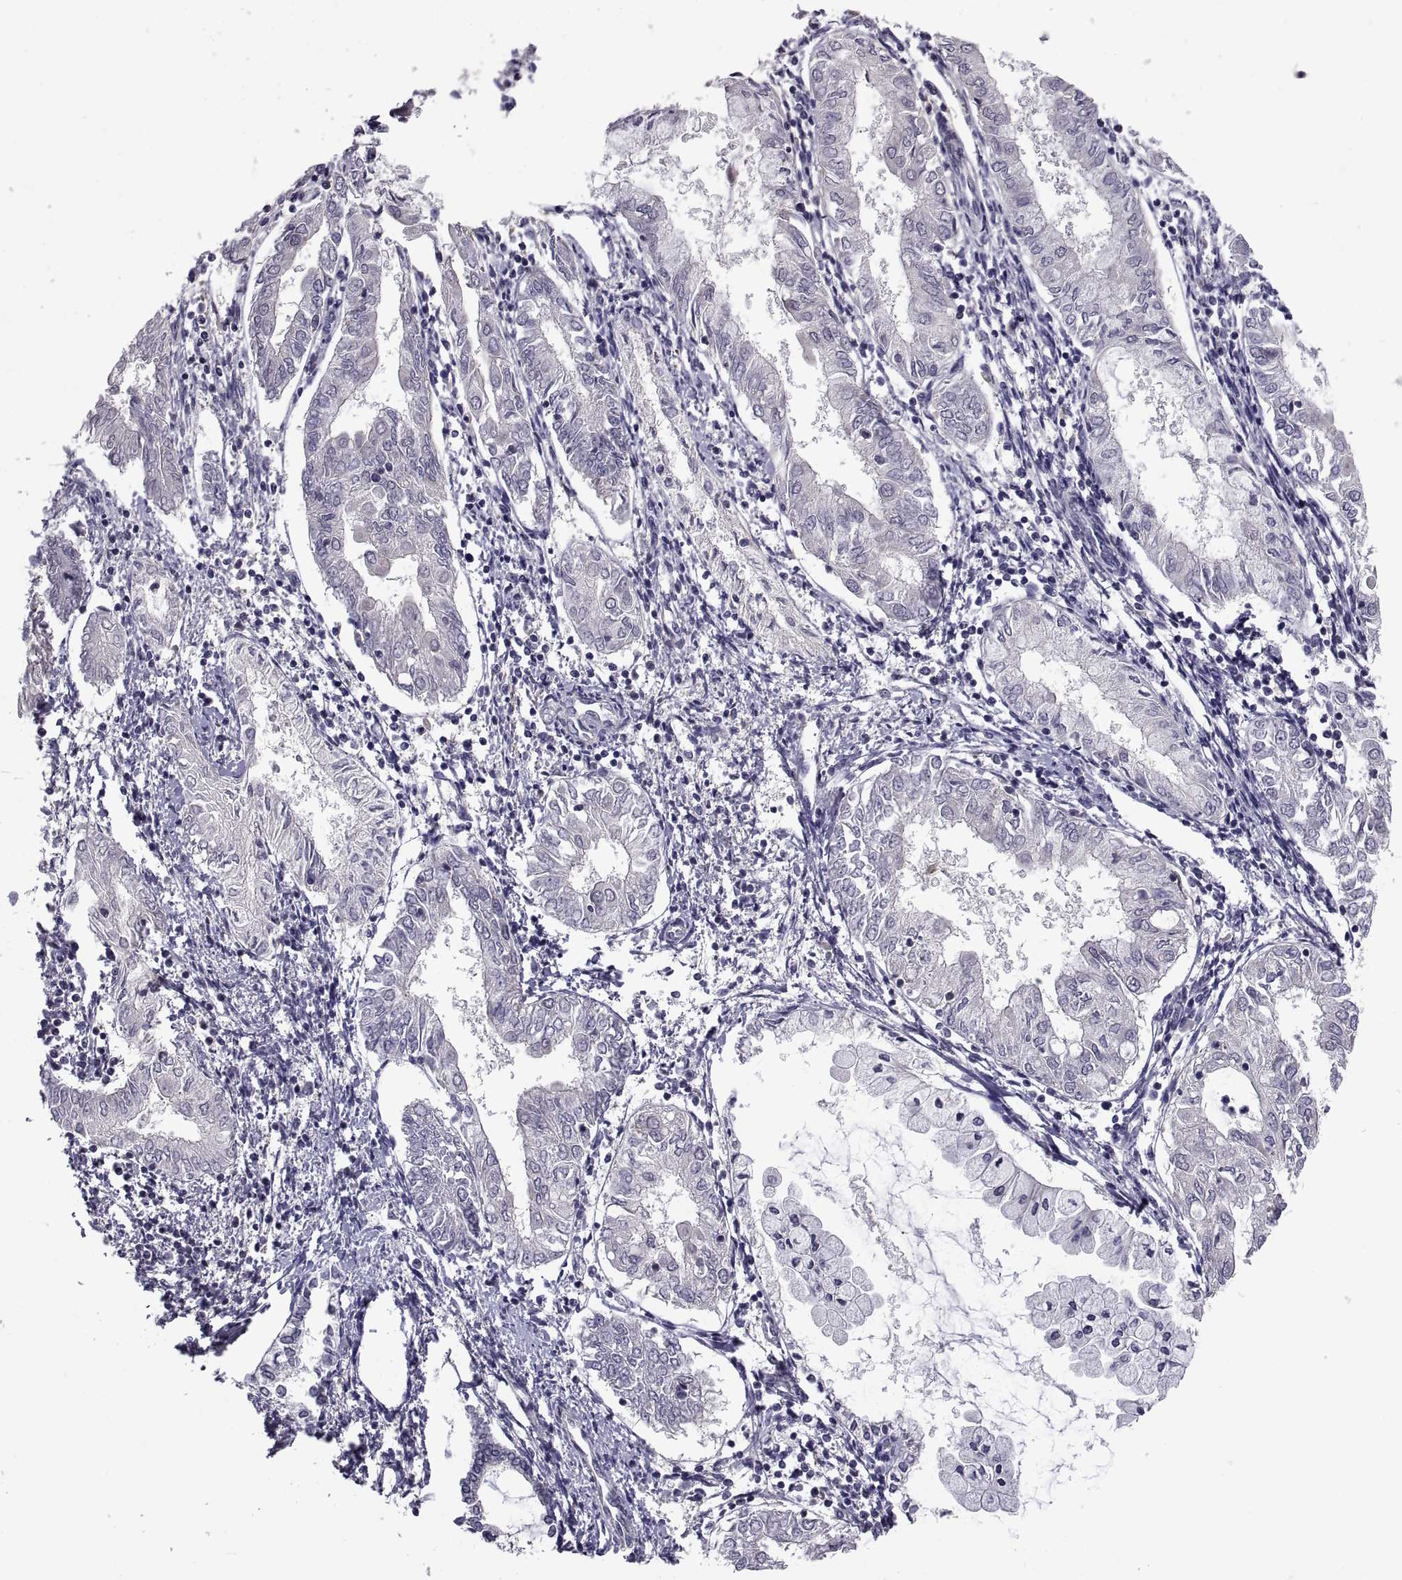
{"staining": {"intensity": "negative", "quantity": "none", "location": "none"}, "tissue": "endometrial cancer", "cell_type": "Tumor cells", "image_type": "cancer", "snomed": [{"axis": "morphology", "description": "Adenocarcinoma, NOS"}, {"axis": "topography", "description": "Endometrium"}], "caption": "Protein analysis of adenocarcinoma (endometrial) displays no significant staining in tumor cells.", "gene": "NPTX2", "patient": {"sex": "female", "age": 68}}